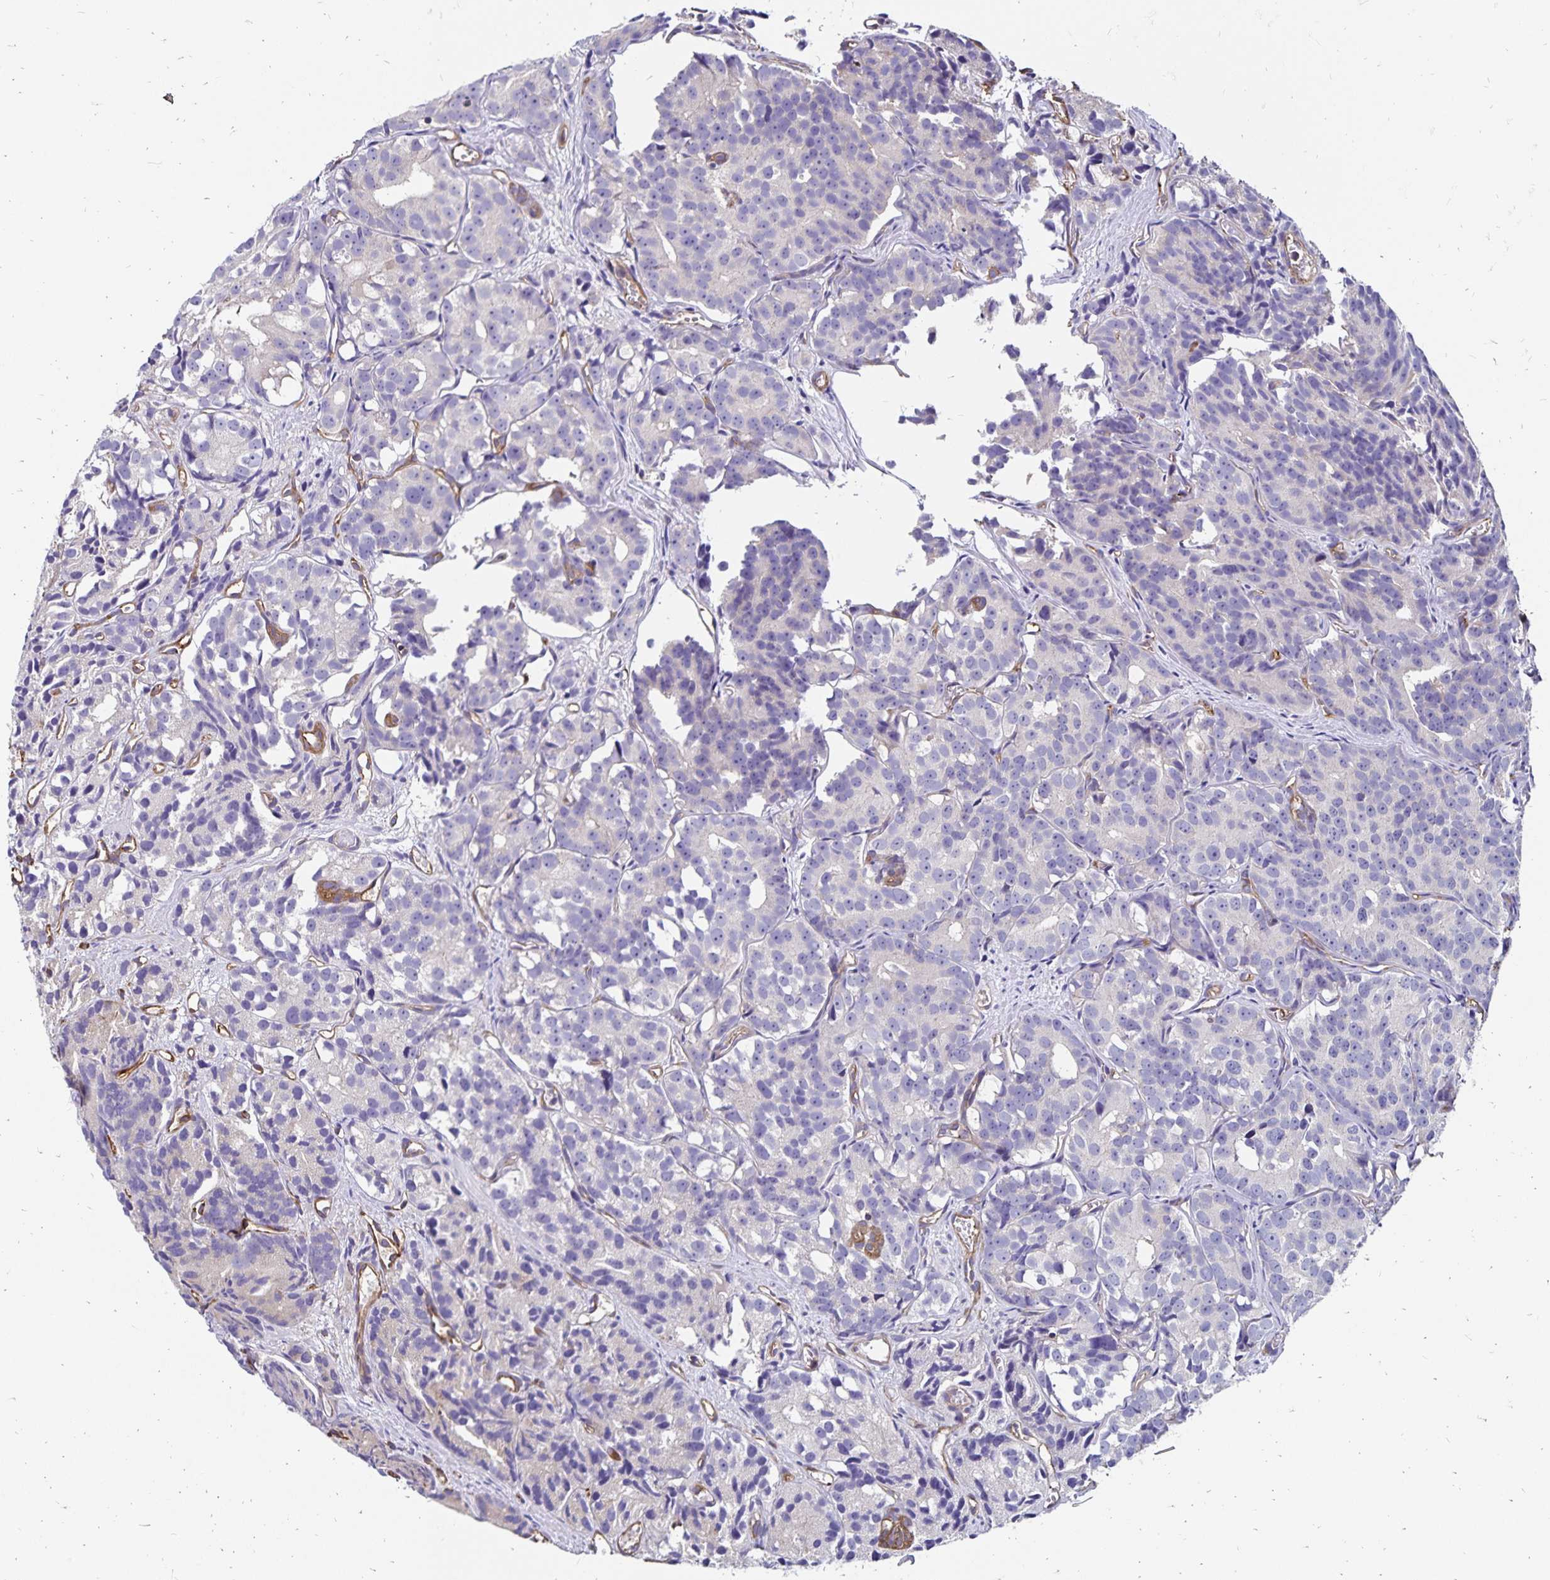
{"staining": {"intensity": "negative", "quantity": "none", "location": "none"}, "tissue": "prostate cancer", "cell_type": "Tumor cells", "image_type": "cancer", "snomed": [{"axis": "morphology", "description": "Adenocarcinoma, High grade"}, {"axis": "topography", "description": "Prostate"}], "caption": "Tumor cells show no significant protein expression in adenocarcinoma (high-grade) (prostate). The staining is performed using DAB brown chromogen with nuclei counter-stained in using hematoxylin.", "gene": "RPRML", "patient": {"sex": "male", "age": 77}}